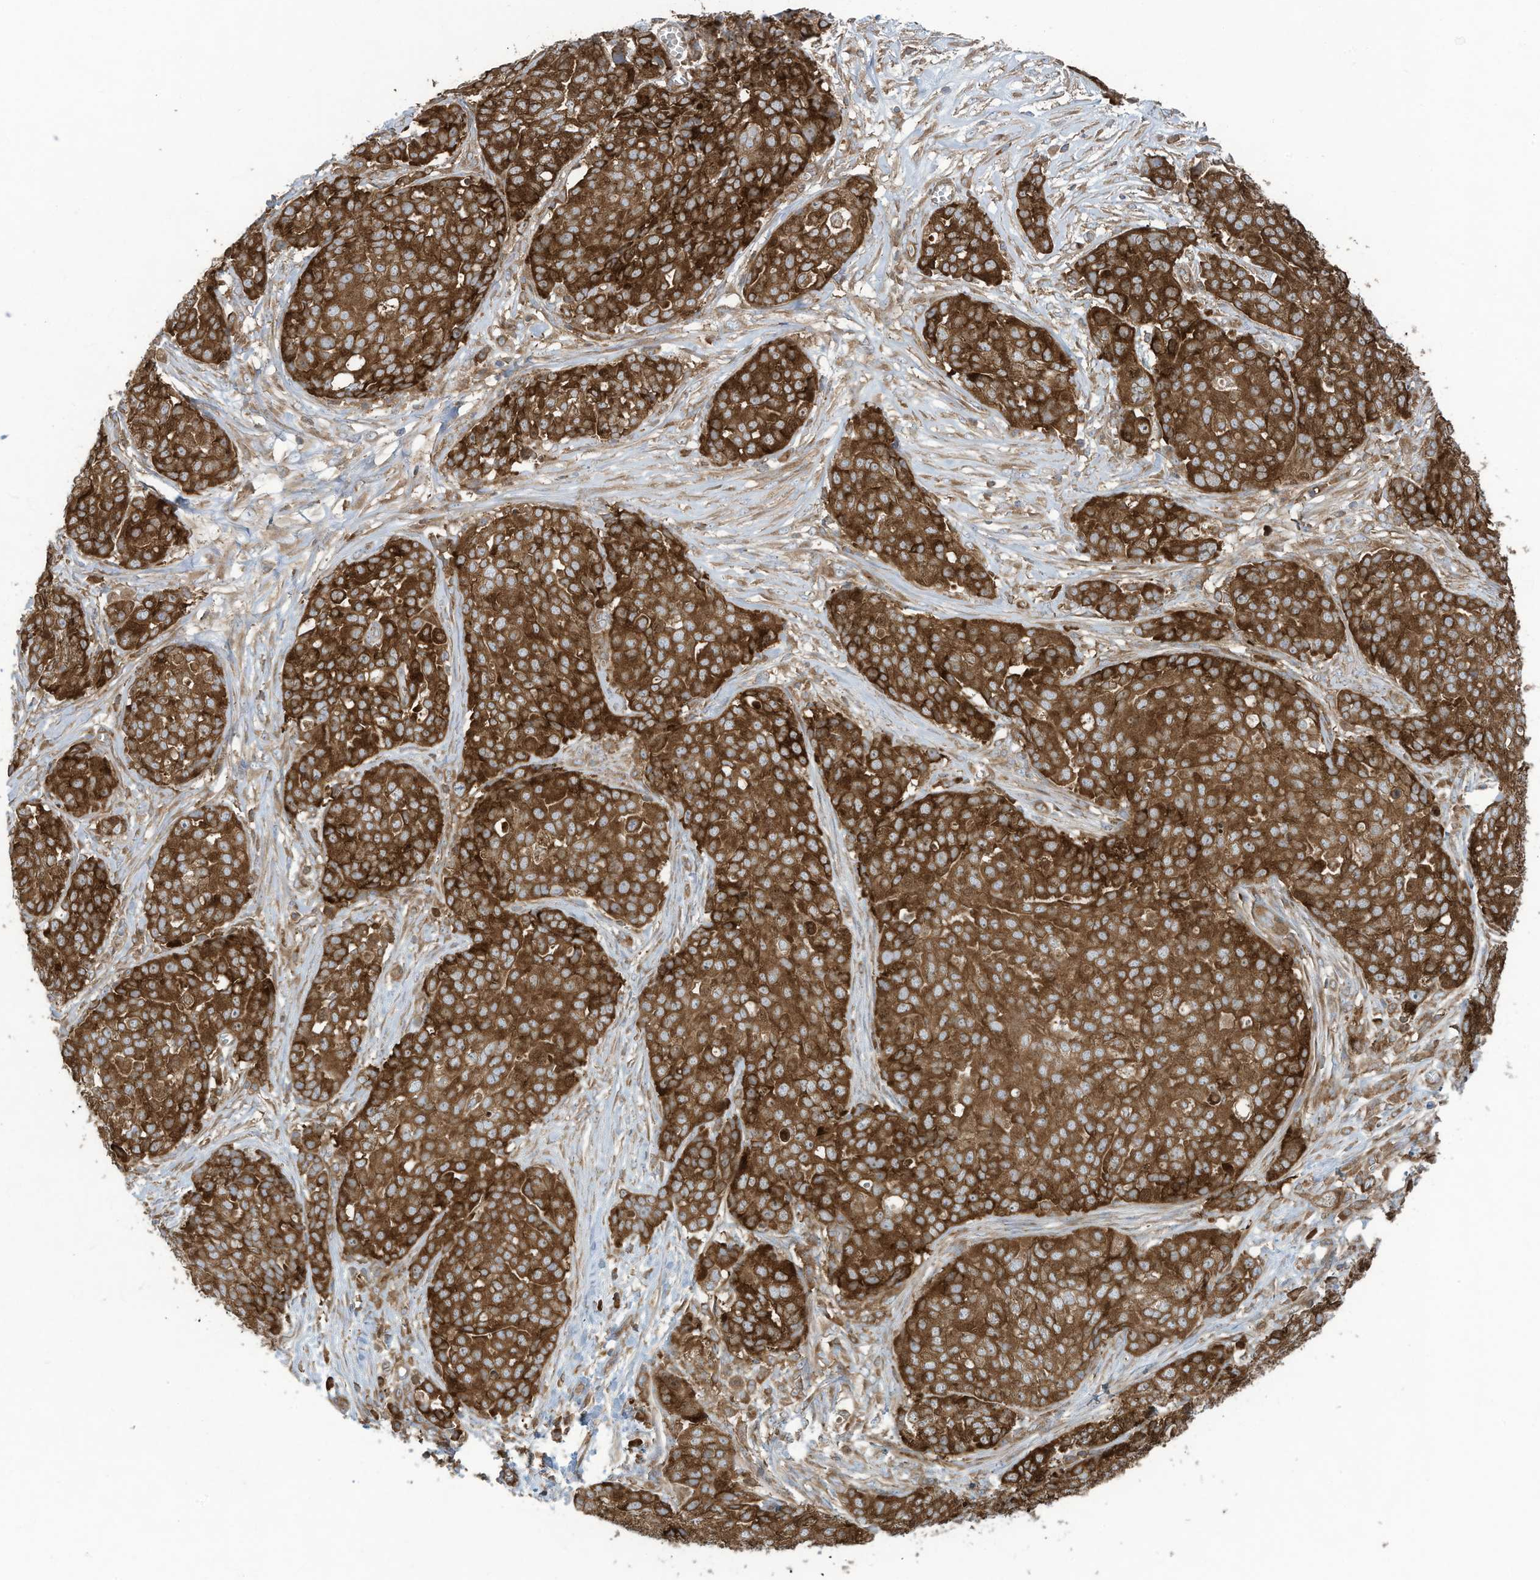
{"staining": {"intensity": "strong", "quantity": ">75%", "location": "cytoplasmic/membranous"}, "tissue": "ovarian cancer", "cell_type": "Tumor cells", "image_type": "cancer", "snomed": [{"axis": "morphology", "description": "Cystadenocarcinoma, serous, NOS"}, {"axis": "topography", "description": "Soft tissue"}, {"axis": "topography", "description": "Ovary"}], "caption": "This photomicrograph displays ovarian serous cystadenocarcinoma stained with immunohistochemistry (IHC) to label a protein in brown. The cytoplasmic/membranous of tumor cells show strong positivity for the protein. Nuclei are counter-stained blue.", "gene": "OLA1", "patient": {"sex": "female", "age": 57}}